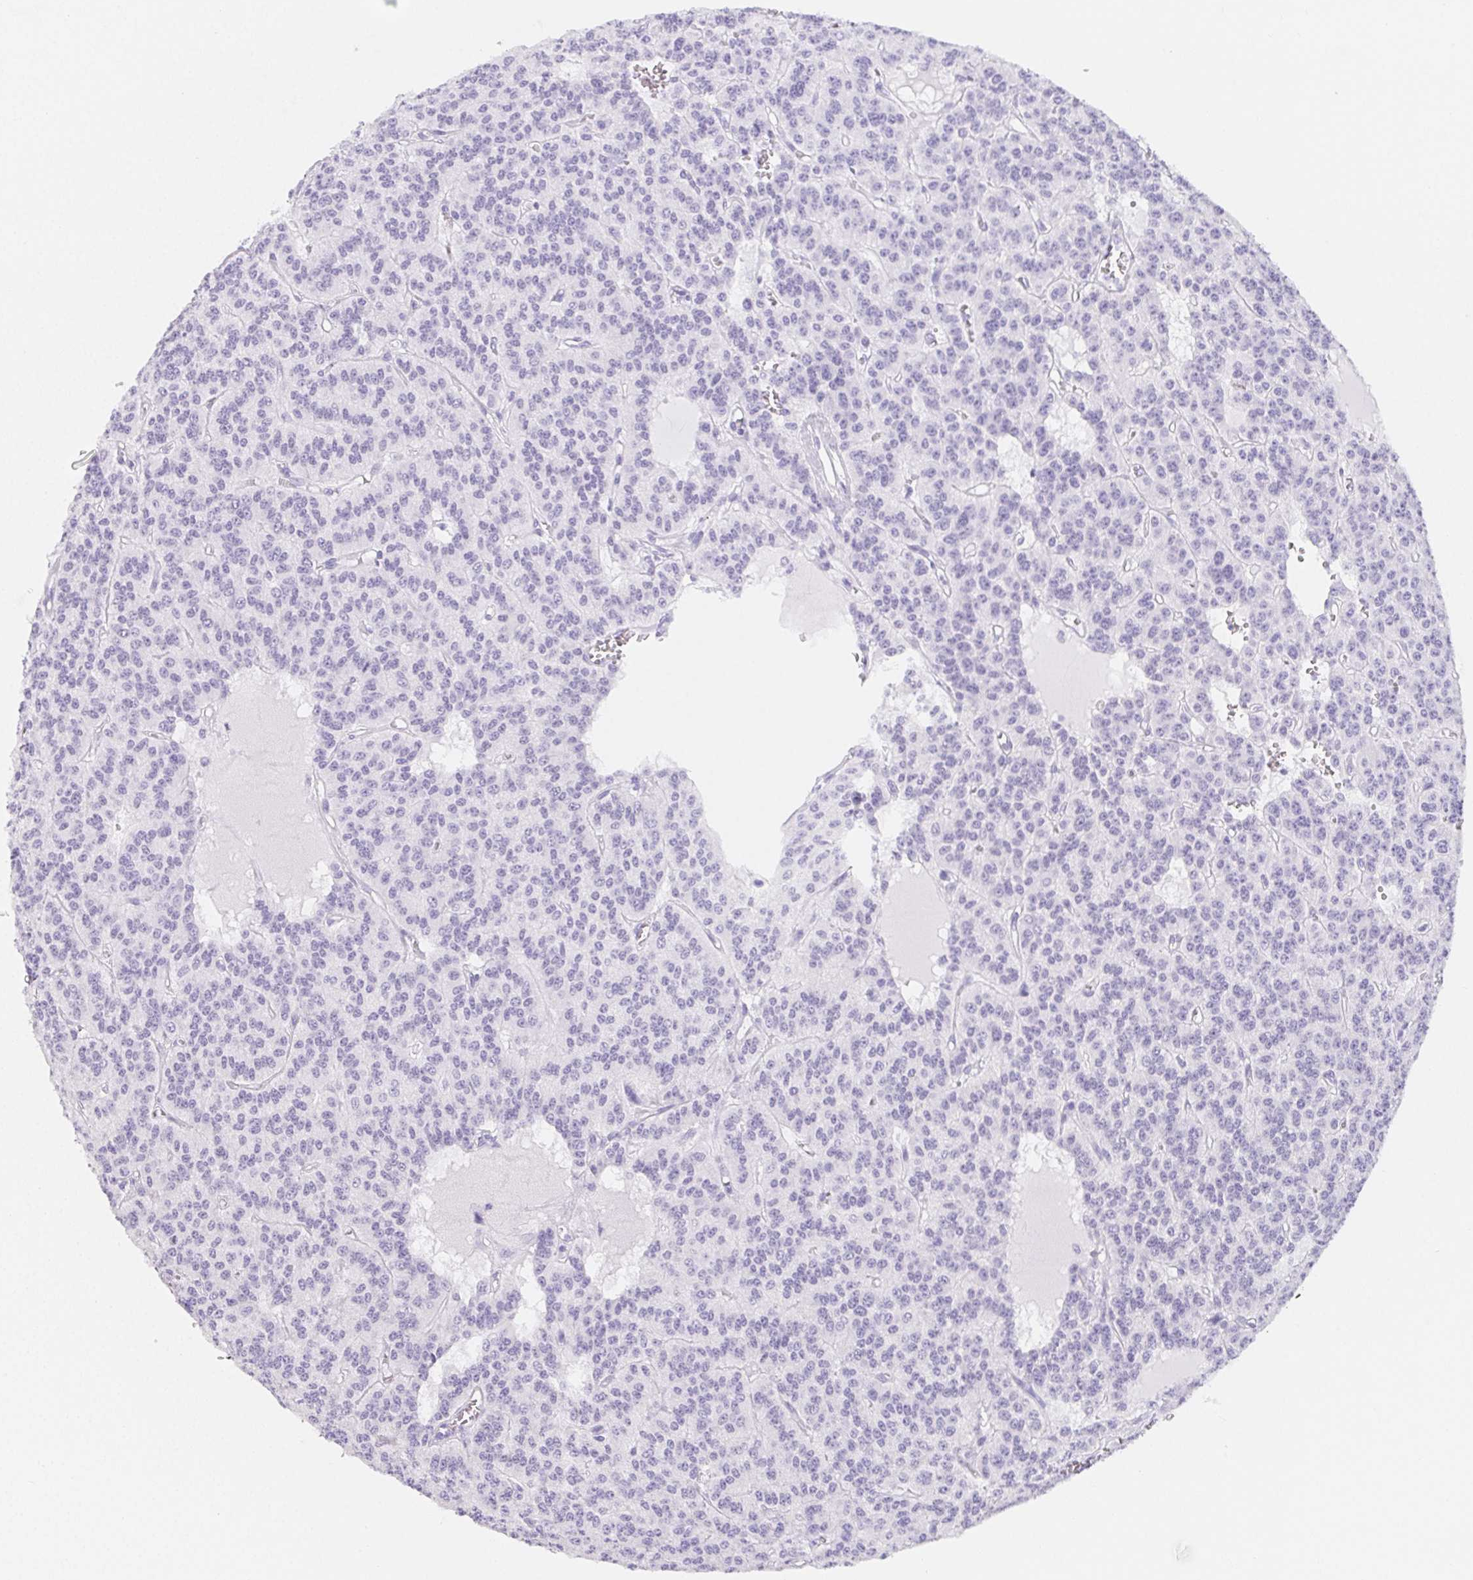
{"staining": {"intensity": "negative", "quantity": "none", "location": "none"}, "tissue": "carcinoid", "cell_type": "Tumor cells", "image_type": "cancer", "snomed": [{"axis": "morphology", "description": "Carcinoid, malignant, NOS"}, {"axis": "topography", "description": "Lung"}], "caption": "The image displays no staining of tumor cells in malignant carcinoid.", "gene": "ZBBX", "patient": {"sex": "female", "age": 71}}